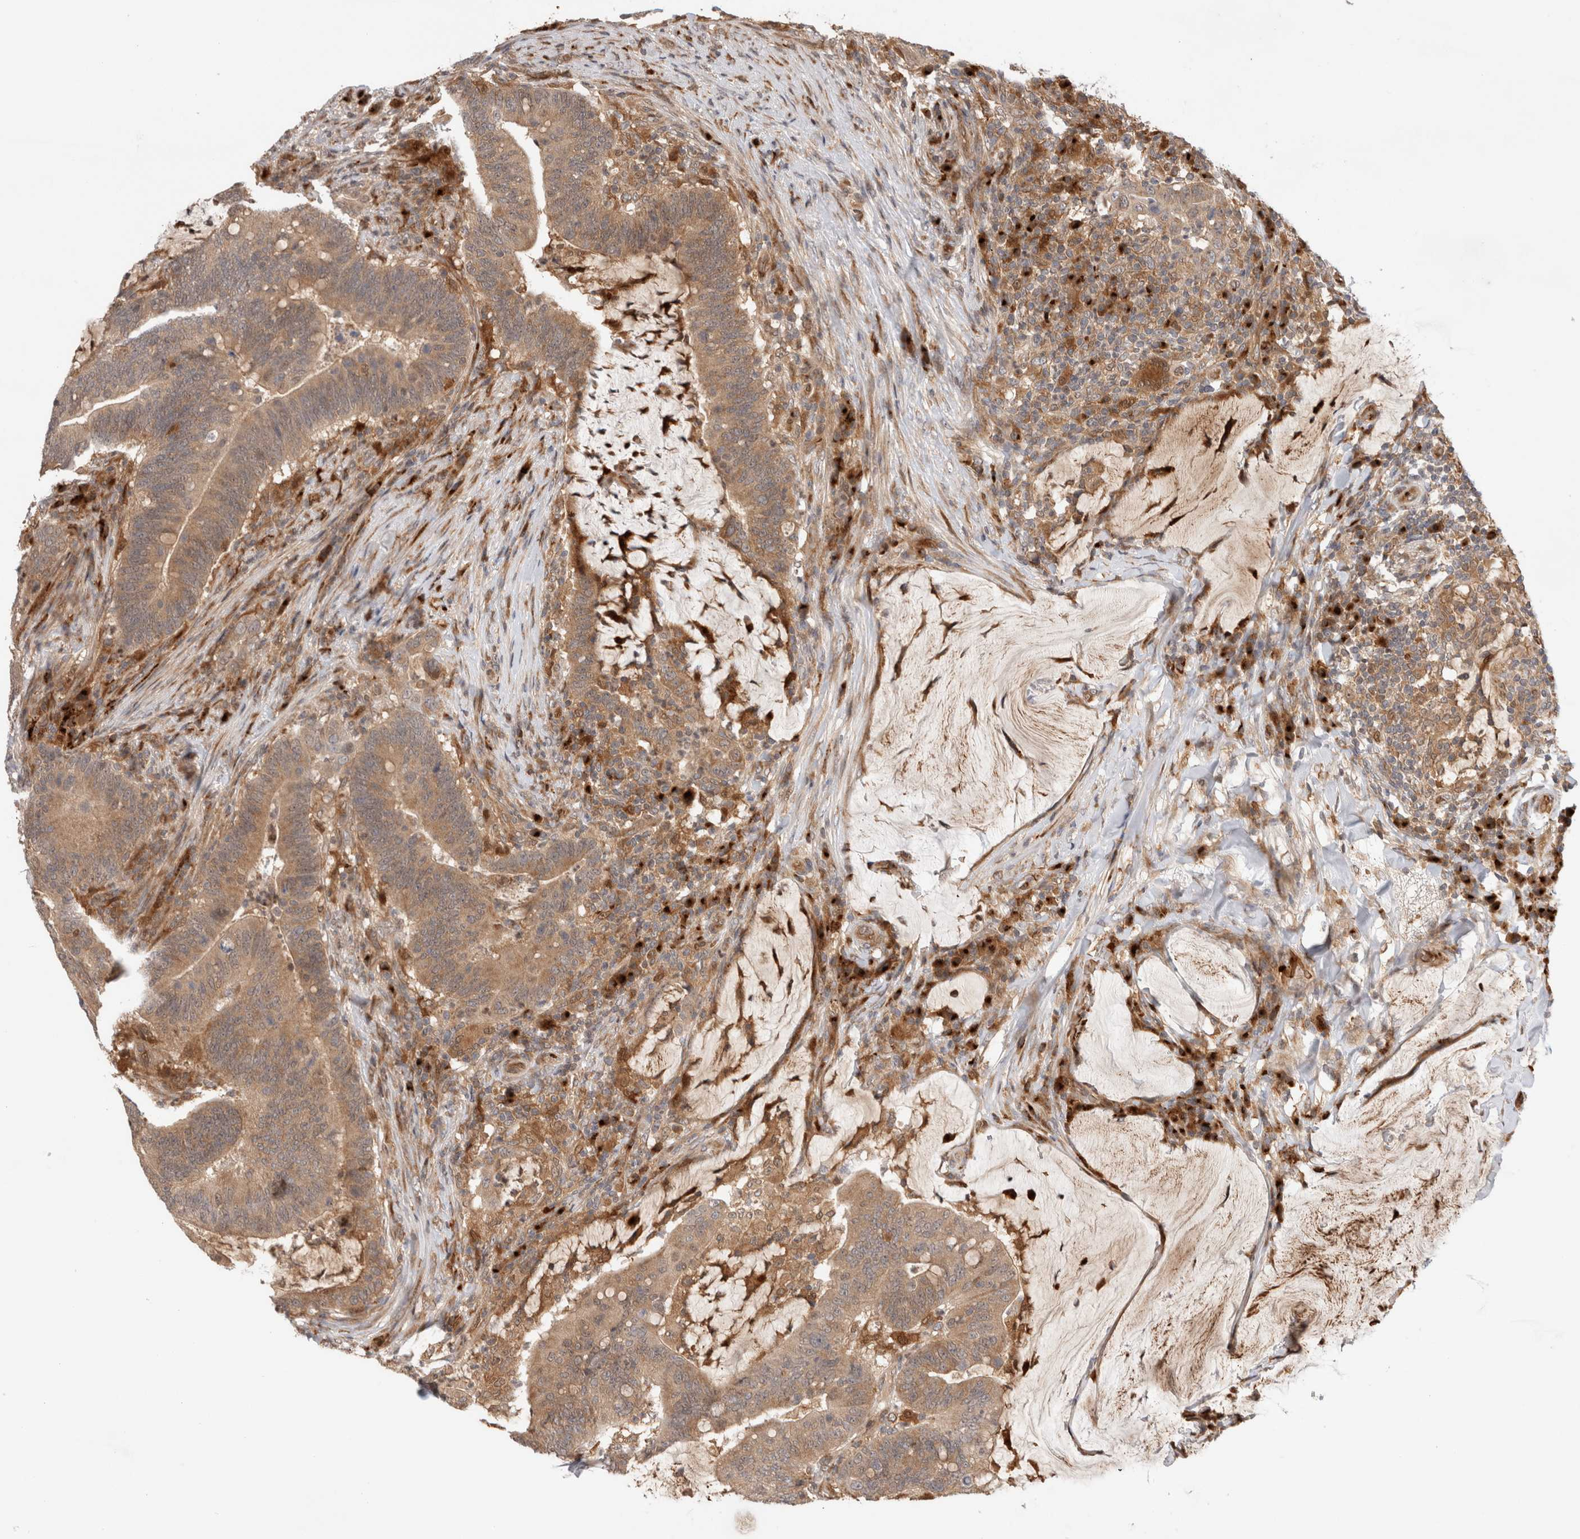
{"staining": {"intensity": "moderate", "quantity": ">75%", "location": "cytoplasmic/membranous"}, "tissue": "colorectal cancer", "cell_type": "Tumor cells", "image_type": "cancer", "snomed": [{"axis": "morphology", "description": "Normal tissue, NOS"}, {"axis": "morphology", "description": "Adenocarcinoma, NOS"}, {"axis": "topography", "description": "Colon"}], "caption": "Tumor cells show medium levels of moderate cytoplasmic/membranous staining in approximately >75% of cells in human colorectal adenocarcinoma. (Stains: DAB in brown, nuclei in blue, Microscopy: brightfield microscopy at high magnification).", "gene": "OTUD6B", "patient": {"sex": "female", "age": 66}}